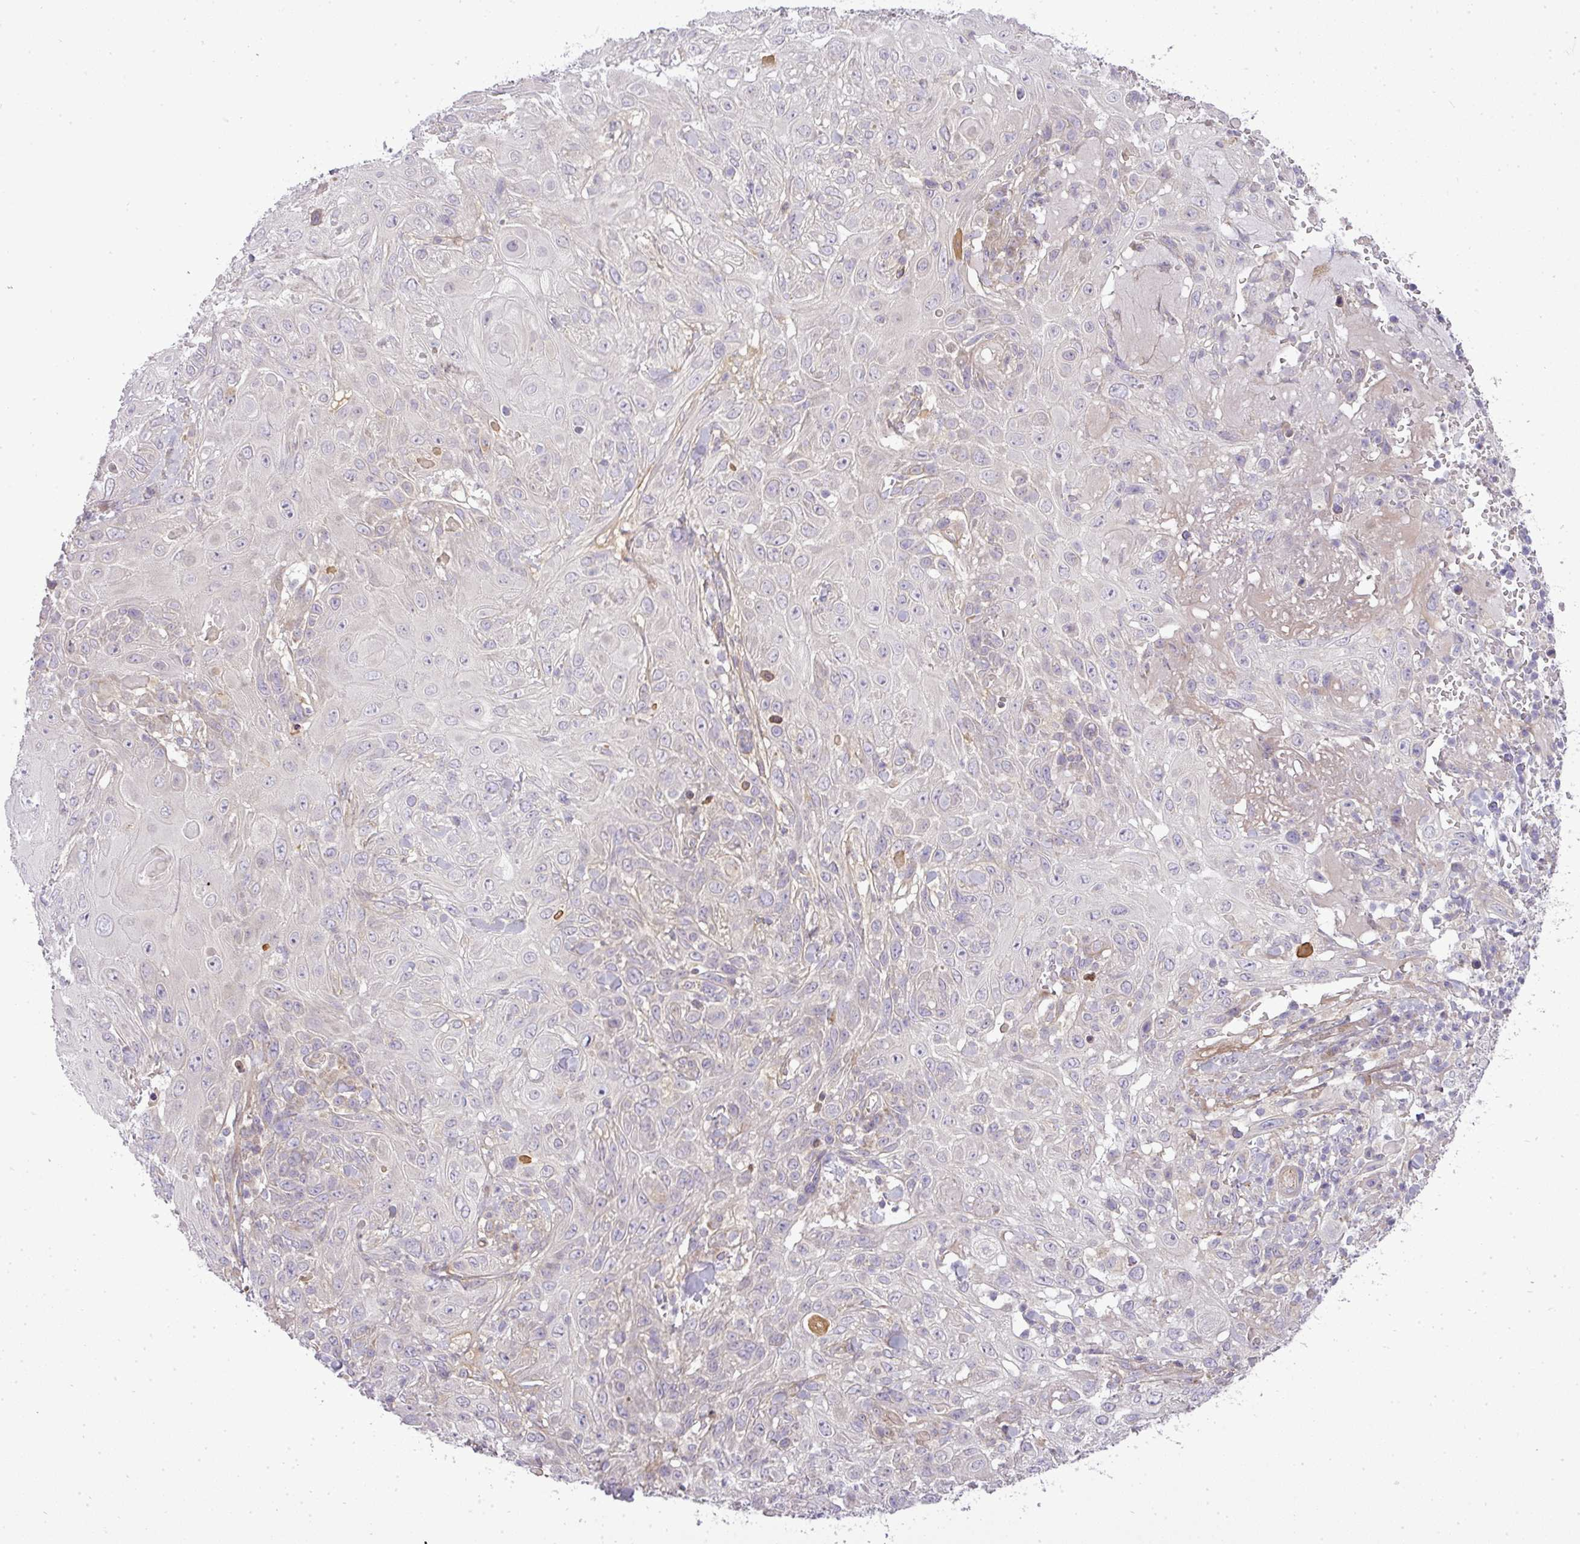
{"staining": {"intensity": "negative", "quantity": "none", "location": "none"}, "tissue": "skin cancer", "cell_type": "Tumor cells", "image_type": "cancer", "snomed": [{"axis": "morphology", "description": "Normal tissue, NOS"}, {"axis": "morphology", "description": "Squamous cell carcinoma, NOS"}, {"axis": "topography", "description": "Skin"}, {"axis": "topography", "description": "Cartilage tissue"}], "caption": "Tumor cells show no significant positivity in skin cancer.", "gene": "ZDHHC1", "patient": {"sex": "female", "age": 79}}